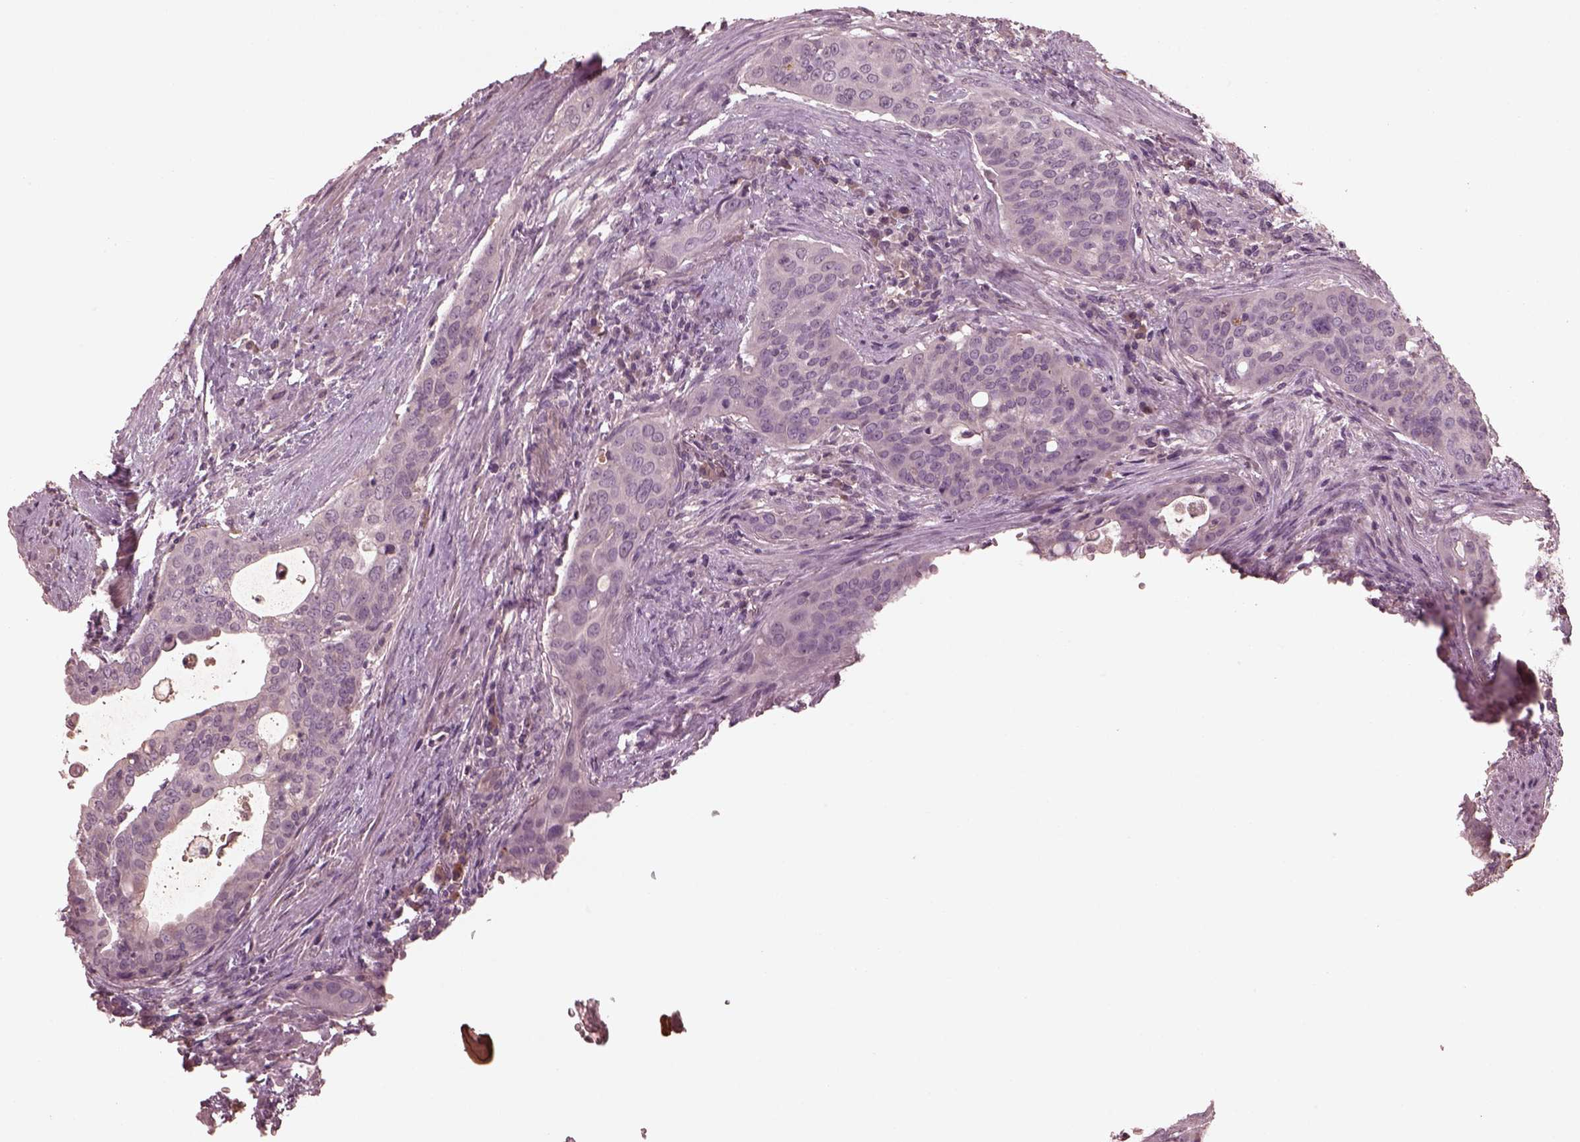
{"staining": {"intensity": "negative", "quantity": "none", "location": "none"}, "tissue": "urothelial cancer", "cell_type": "Tumor cells", "image_type": "cancer", "snomed": [{"axis": "morphology", "description": "Urothelial carcinoma, High grade"}, {"axis": "topography", "description": "Urinary bladder"}], "caption": "Protein analysis of urothelial carcinoma (high-grade) demonstrates no significant staining in tumor cells.", "gene": "VWA5B1", "patient": {"sex": "male", "age": 82}}